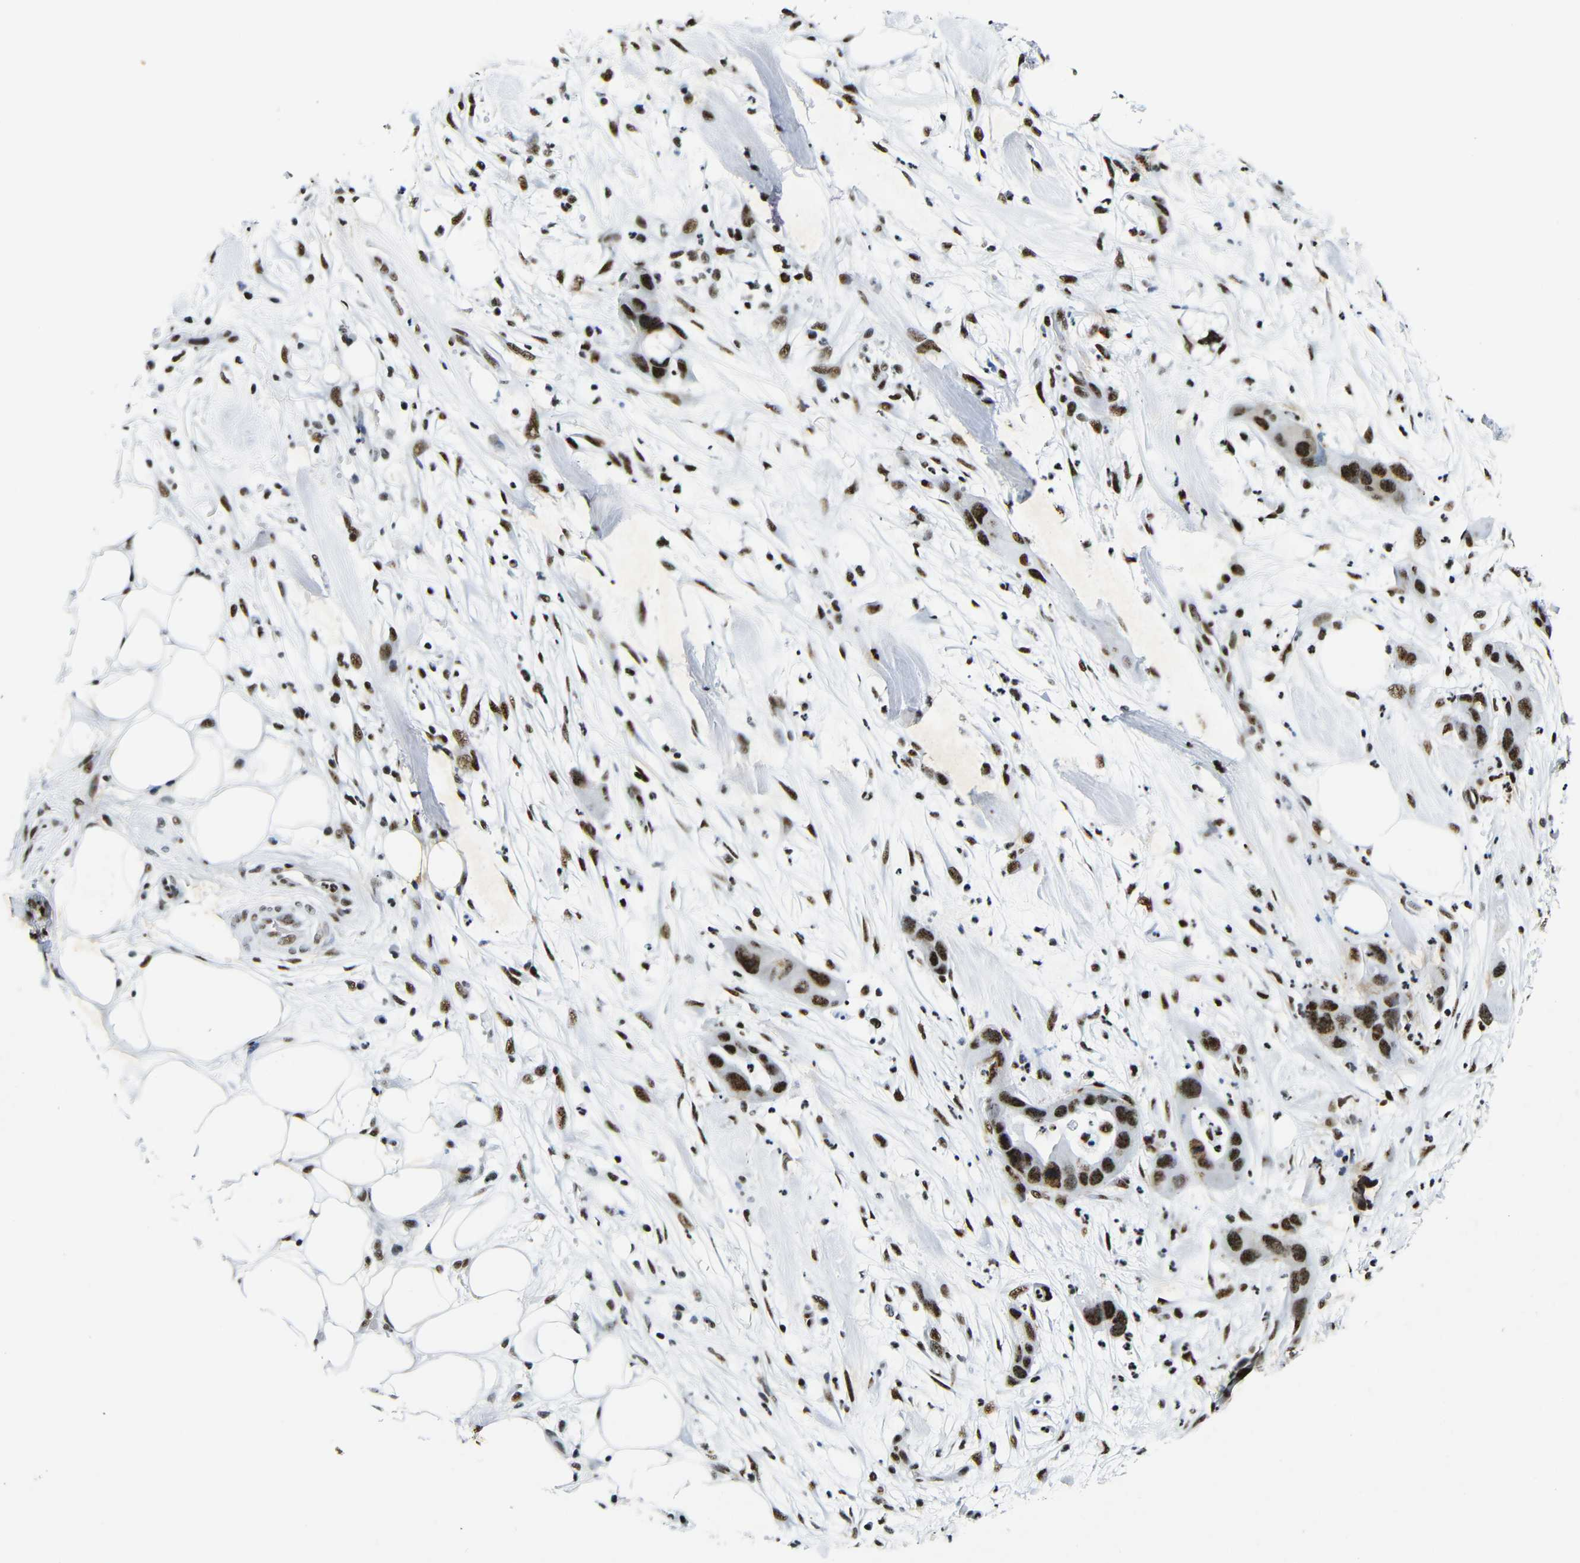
{"staining": {"intensity": "strong", "quantity": ">75%", "location": "nuclear"}, "tissue": "pancreatic cancer", "cell_type": "Tumor cells", "image_type": "cancer", "snomed": [{"axis": "morphology", "description": "Adenocarcinoma, NOS"}, {"axis": "topography", "description": "Pancreas"}], "caption": "Immunohistochemical staining of human pancreatic adenocarcinoma reveals high levels of strong nuclear staining in about >75% of tumor cells.", "gene": "SRSF1", "patient": {"sex": "female", "age": 71}}